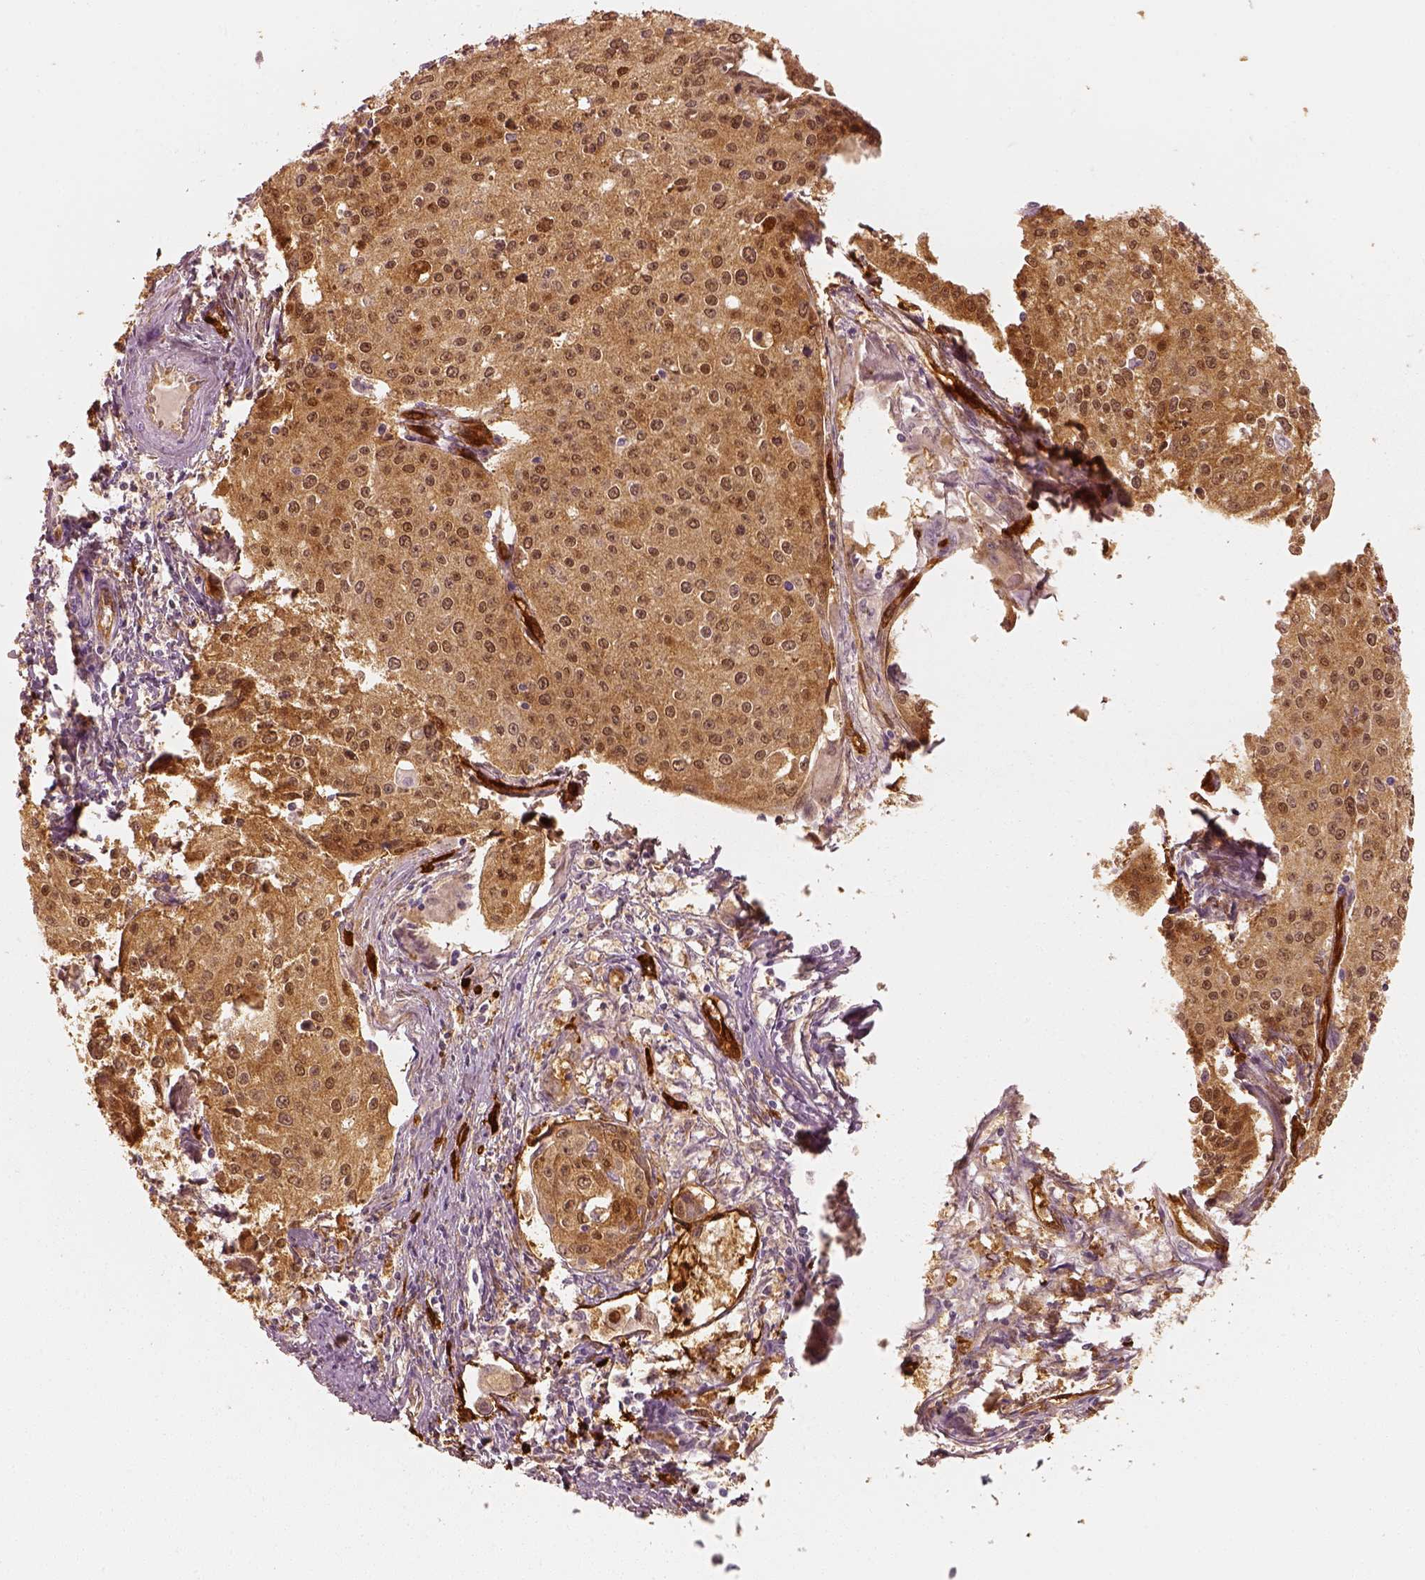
{"staining": {"intensity": "strong", "quantity": ">75%", "location": "cytoplasmic/membranous"}, "tissue": "cervical cancer", "cell_type": "Tumor cells", "image_type": "cancer", "snomed": [{"axis": "morphology", "description": "Squamous cell carcinoma, NOS"}, {"axis": "topography", "description": "Cervix"}], "caption": "Human squamous cell carcinoma (cervical) stained with a brown dye displays strong cytoplasmic/membranous positive positivity in approximately >75% of tumor cells.", "gene": "FSCN1", "patient": {"sex": "female", "age": 38}}